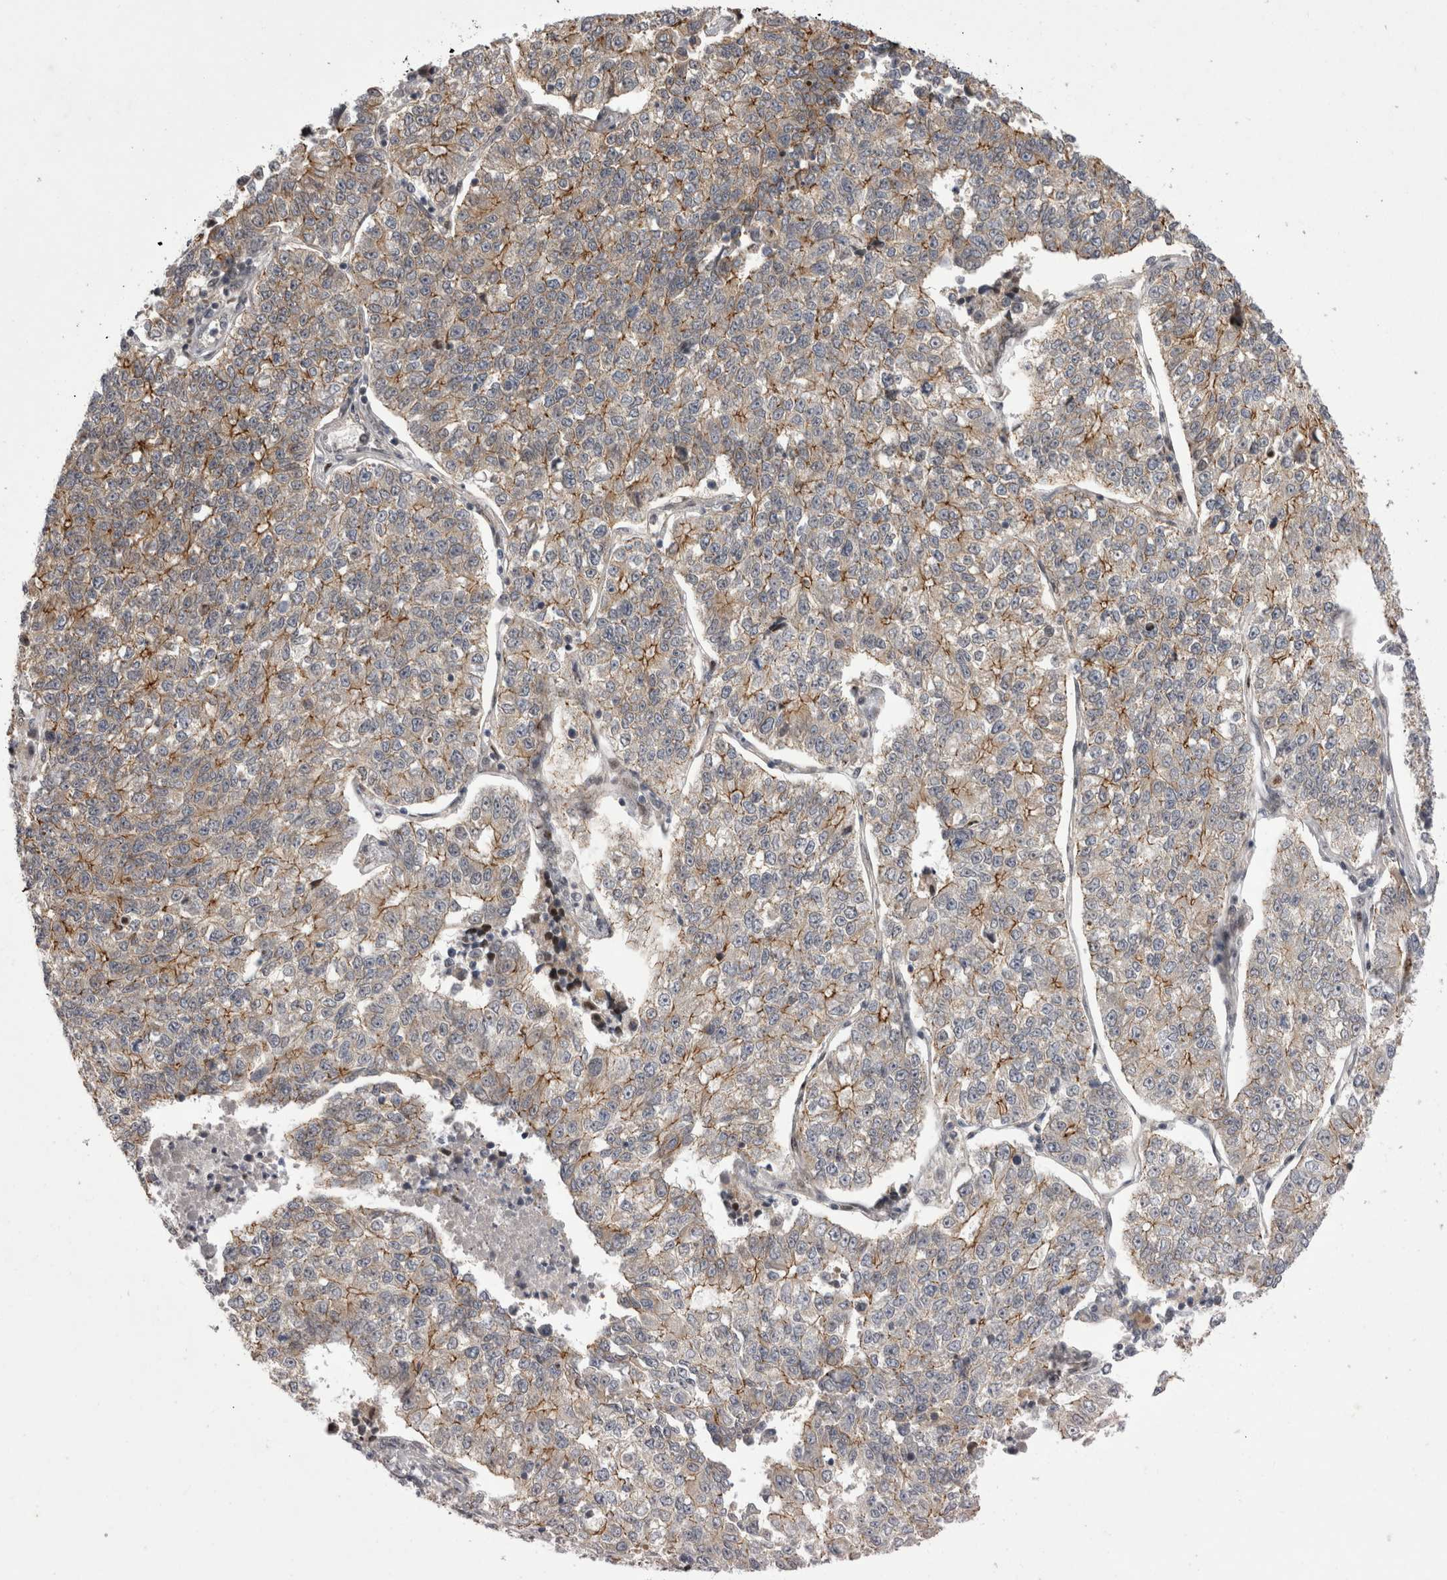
{"staining": {"intensity": "moderate", "quantity": "<25%", "location": "cytoplasmic/membranous"}, "tissue": "lung cancer", "cell_type": "Tumor cells", "image_type": "cancer", "snomed": [{"axis": "morphology", "description": "Adenocarcinoma, NOS"}, {"axis": "topography", "description": "Lung"}], "caption": "About <25% of tumor cells in lung cancer display moderate cytoplasmic/membranous protein positivity as visualized by brown immunohistochemical staining.", "gene": "NENF", "patient": {"sex": "male", "age": 49}}